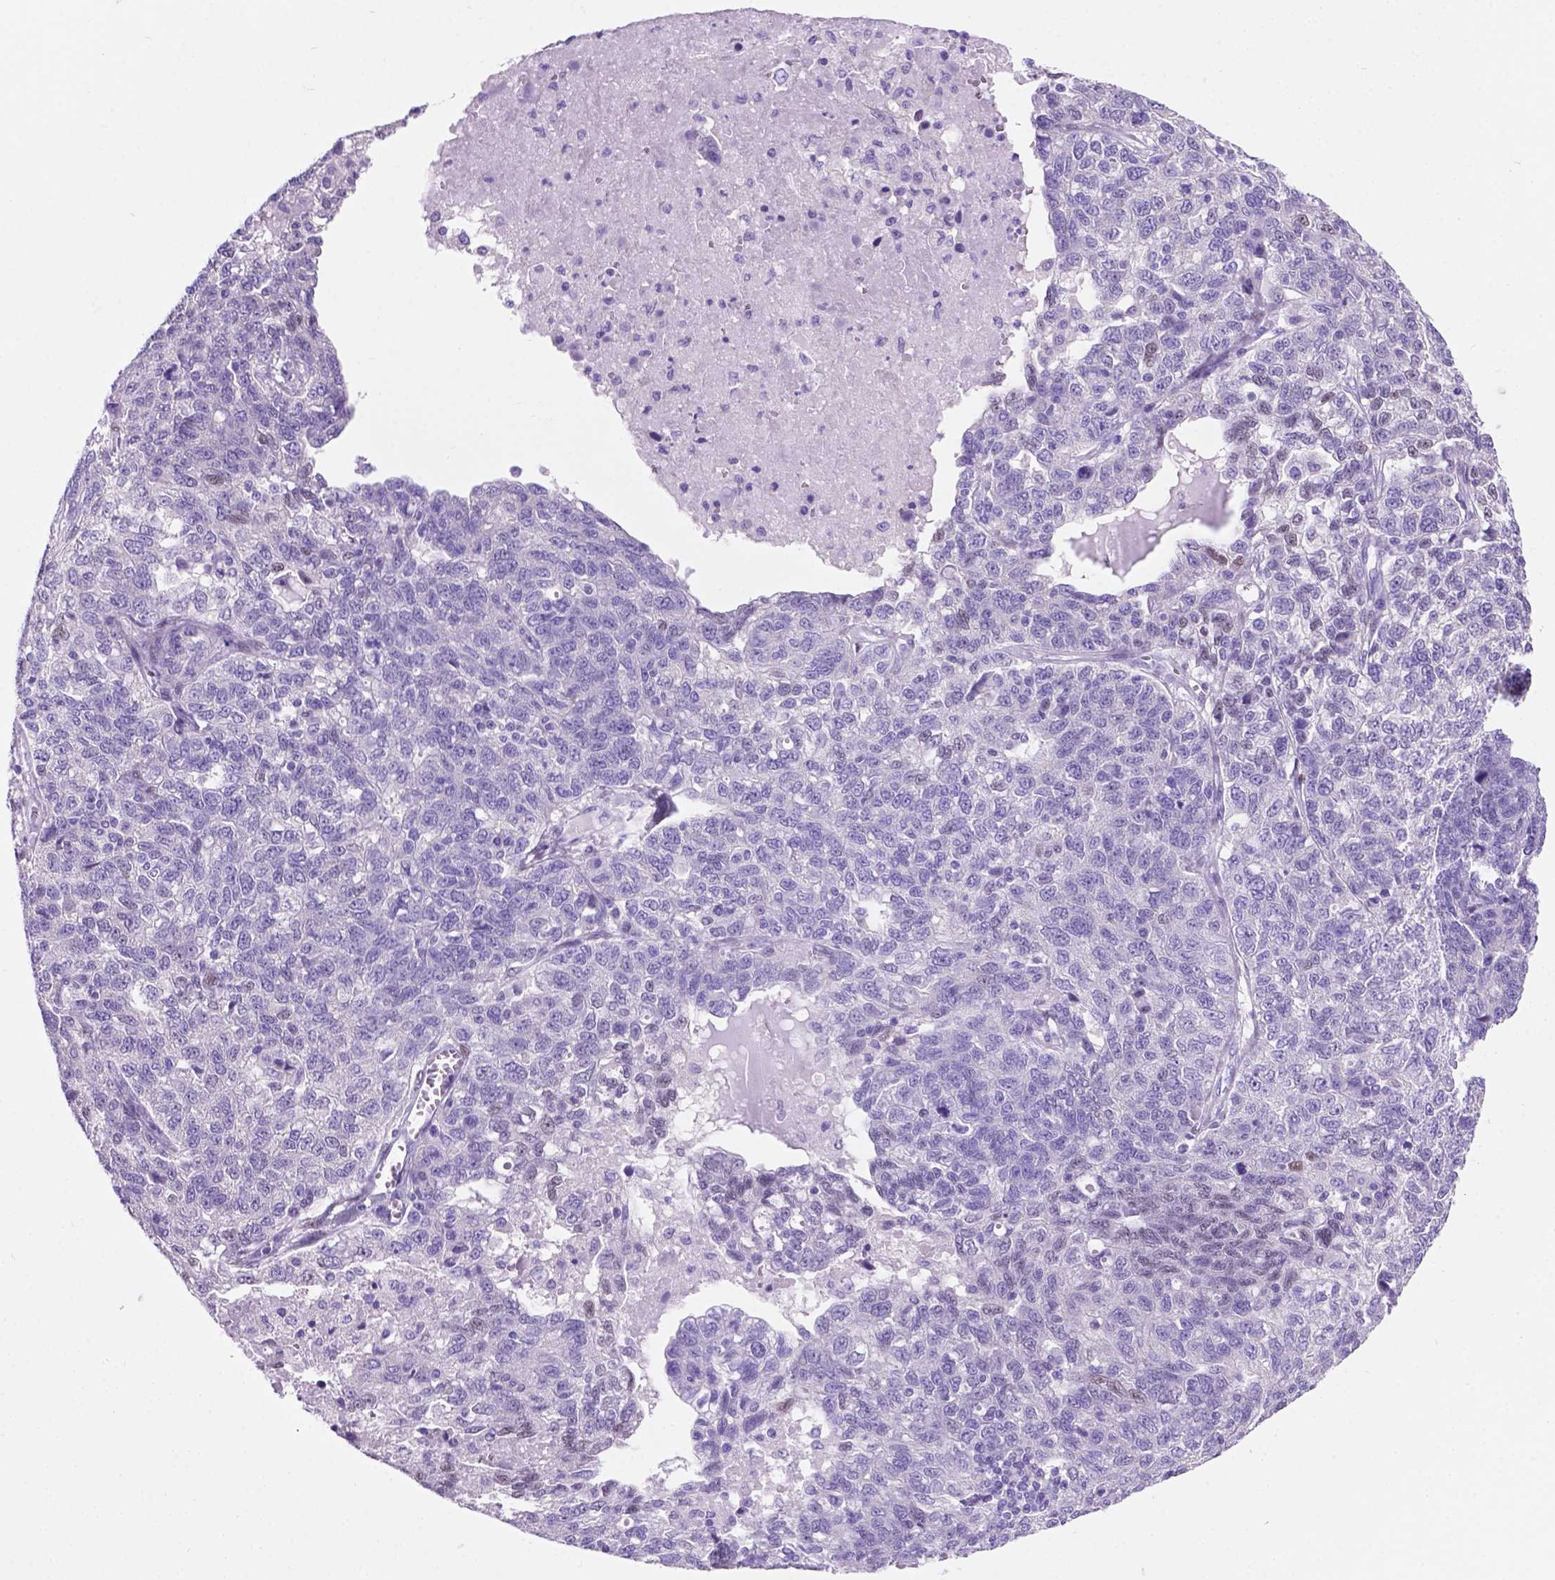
{"staining": {"intensity": "negative", "quantity": "none", "location": "none"}, "tissue": "ovarian cancer", "cell_type": "Tumor cells", "image_type": "cancer", "snomed": [{"axis": "morphology", "description": "Cystadenocarcinoma, serous, NOS"}, {"axis": "topography", "description": "Ovary"}], "caption": "Immunohistochemistry histopathology image of neoplastic tissue: human ovarian serous cystadenocarcinoma stained with DAB (3,3'-diaminobenzidine) shows no significant protein positivity in tumor cells.", "gene": "TMEM210", "patient": {"sex": "female", "age": 71}}